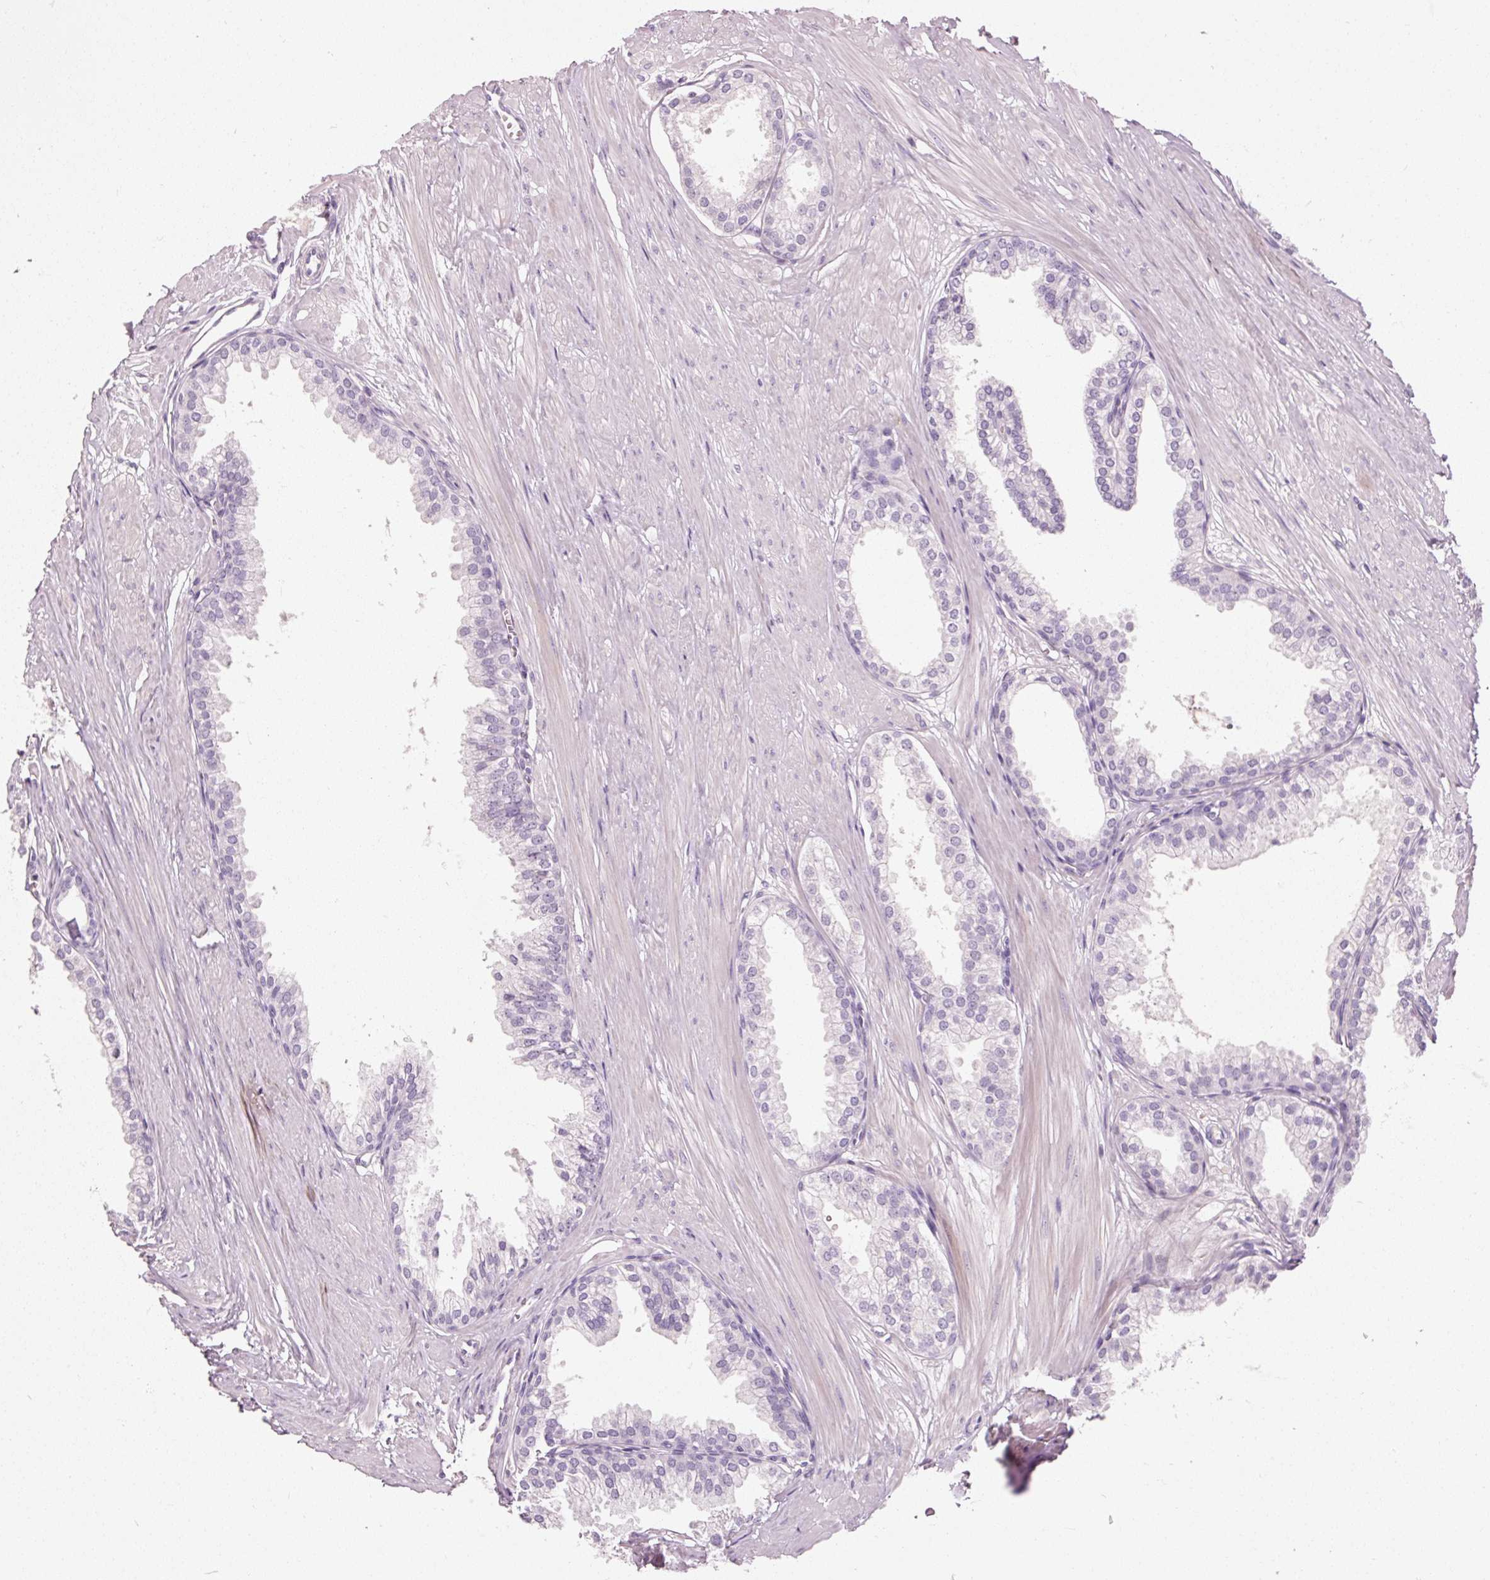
{"staining": {"intensity": "negative", "quantity": "none", "location": "none"}, "tissue": "prostate", "cell_type": "Glandular cells", "image_type": "normal", "snomed": [{"axis": "morphology", "description": "Normal tissue, NOS"}, {"axis": "topography", "description": "Prostate"}, {"axis": "topography", "description": "Peripheral nerve tissue"}], "caption": "Glandular cells show no significant protein staining in benign prostate.", "gene": "MUC5AC", "patient": {"sex": "male", "age": 55}}